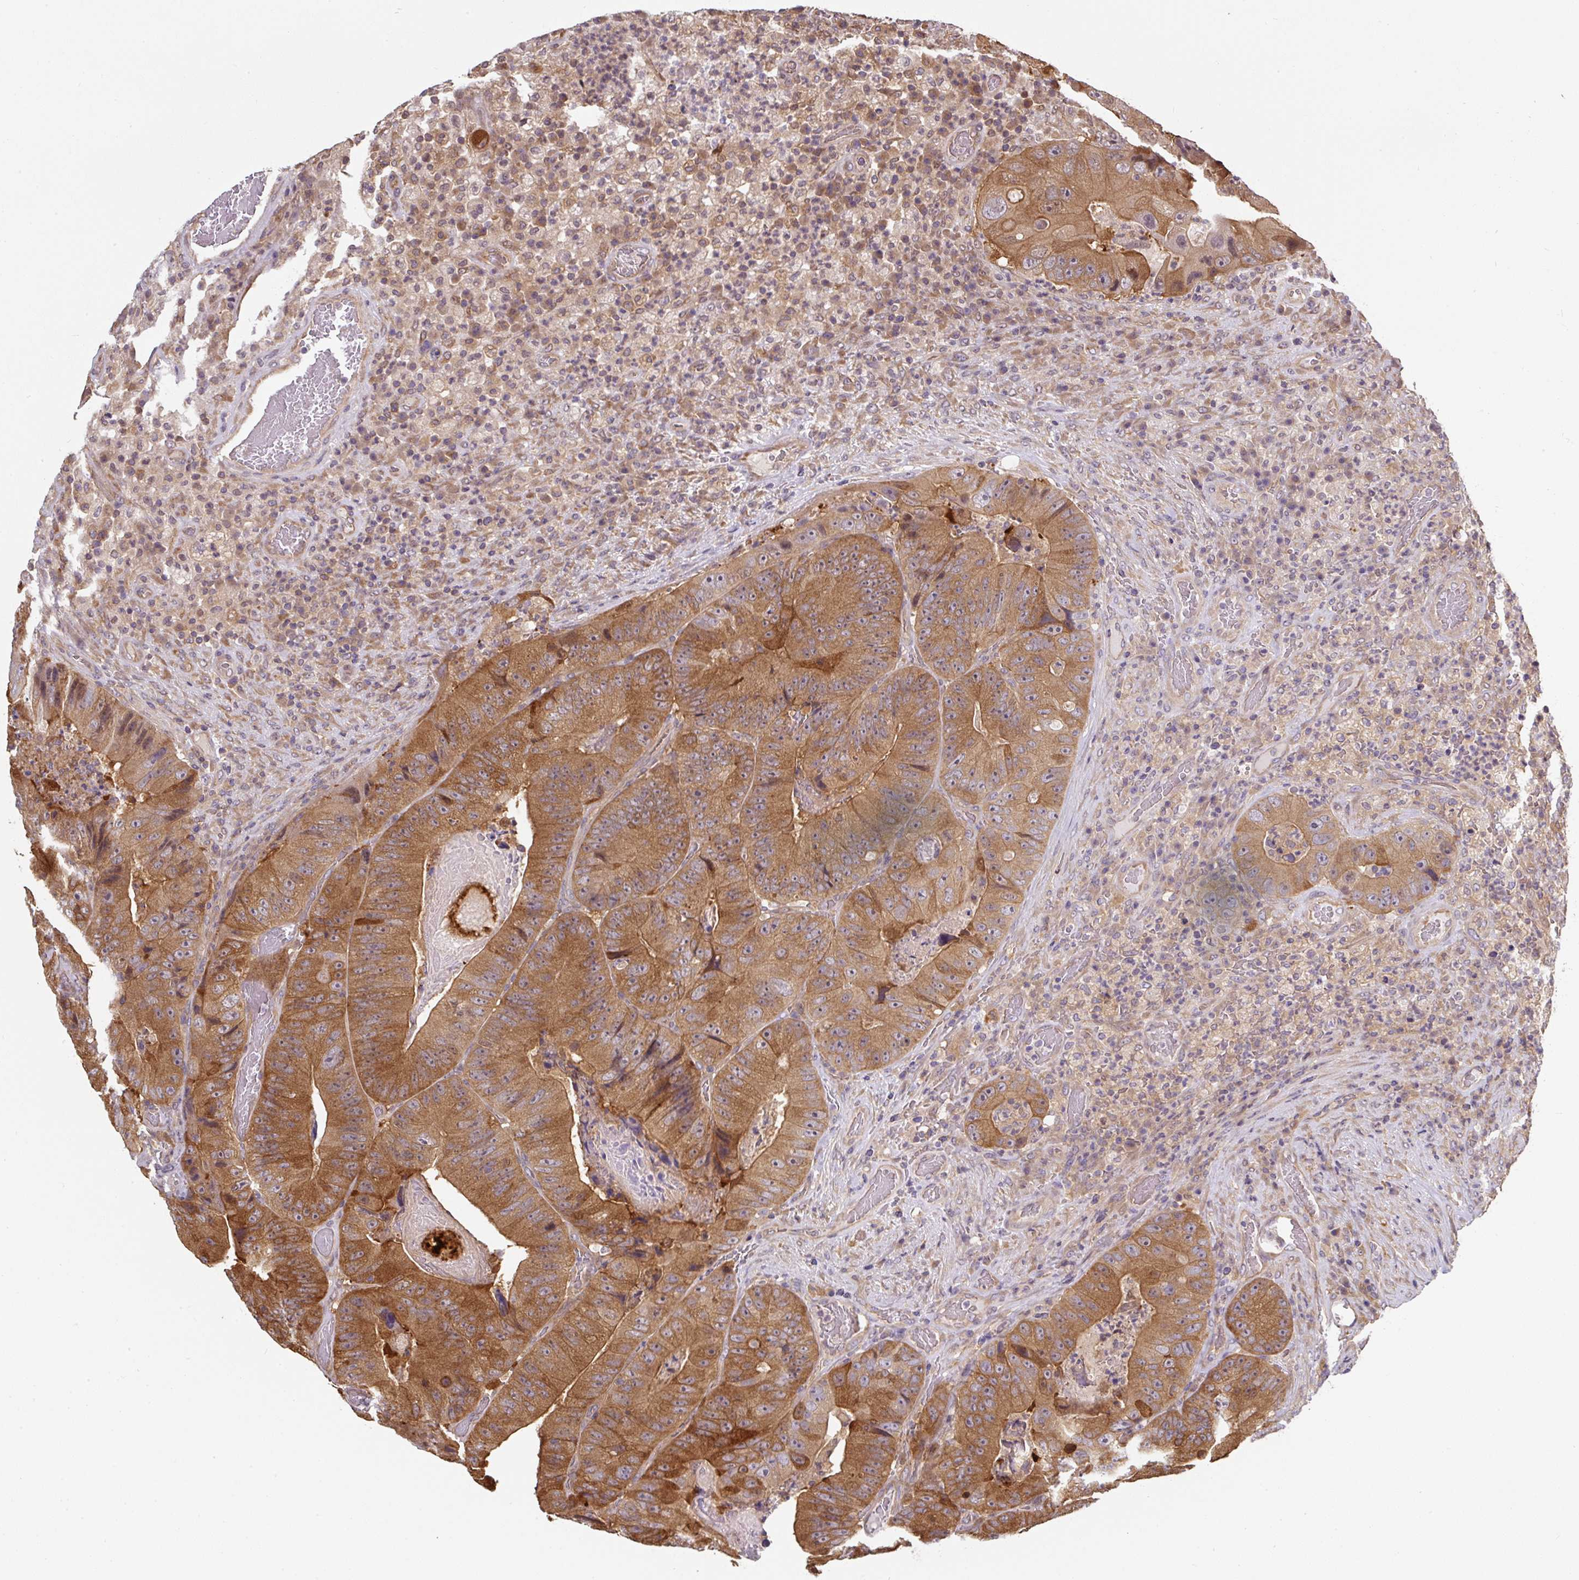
{"staining": {"intensity": "moderate", "quantity": ">75%", "location": "cytoplasmic/membranous"}, "tissue": "colorectal cancer", "cell_type": "Tumor cells", "image_type": "cancer", "snomed": [{"axis": "morphology", "description": "Adenocarcinoma, NOS"}, {"axis": "topography", "description": "Colon"}], "caption": "The immunohistochemical stain shows moderate cytoplasmic/membranous staining in tumor cells of colorectal adenocarcinoma tissue.", "gene": "ST13", "patient": {"sex": "female", "age": 86}}